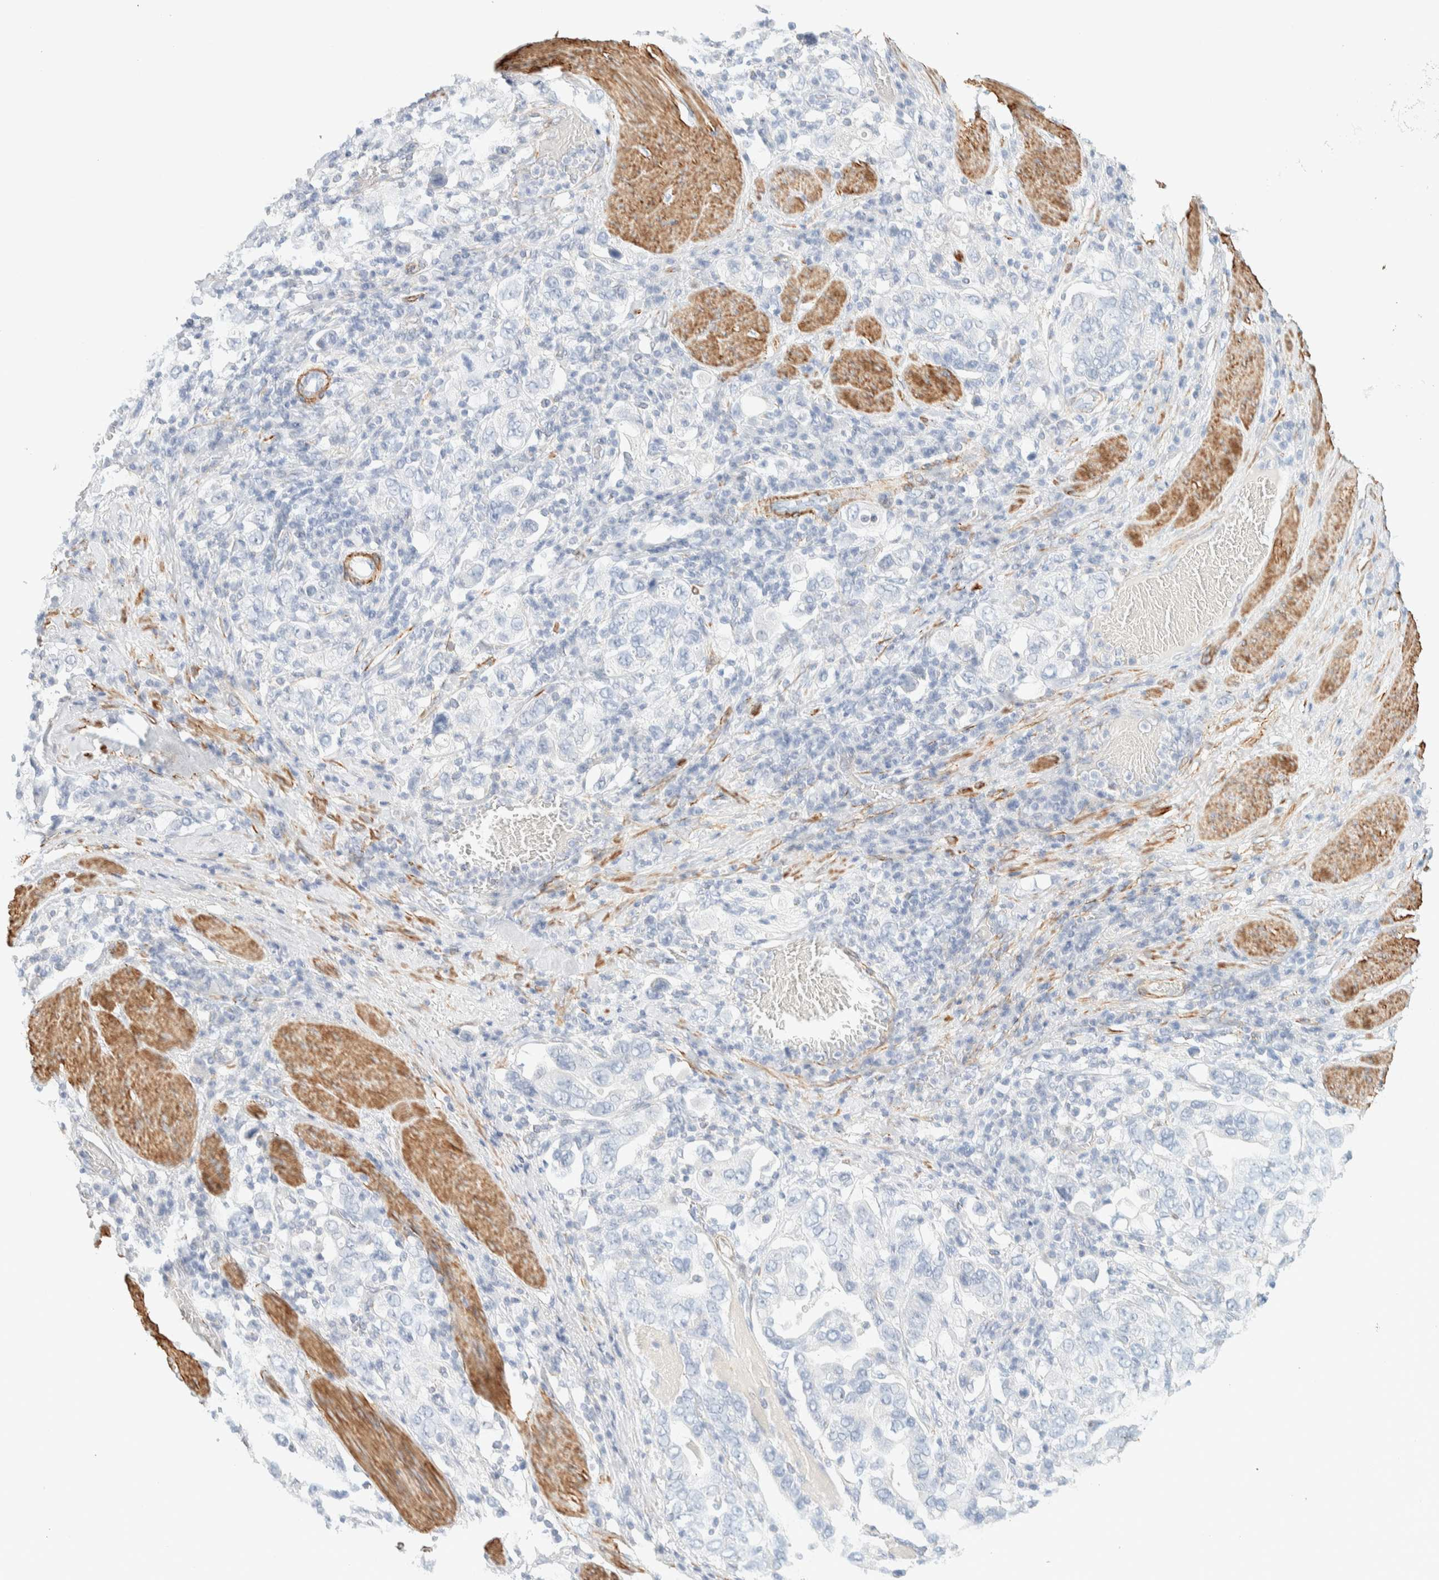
{"staining": {"intensity": "negative", "quantity": "none", "location": "none"}, "tissue": "stomach cancer", "cell_type": "Tumor cells", "image_type": "cancer", "snomed": [{"axis": "morphology", "description": "Adenocarcinoma, NOS"}, {"axis": "topography", "description": "Stomach, upper"}], "caption": "Immunohistochemical staining of human adenocarcinoma (stomach) displays no significant positivity in tumor cells.", "gene": "AFMID", "patient": {"sex": "male", "age": 62}}